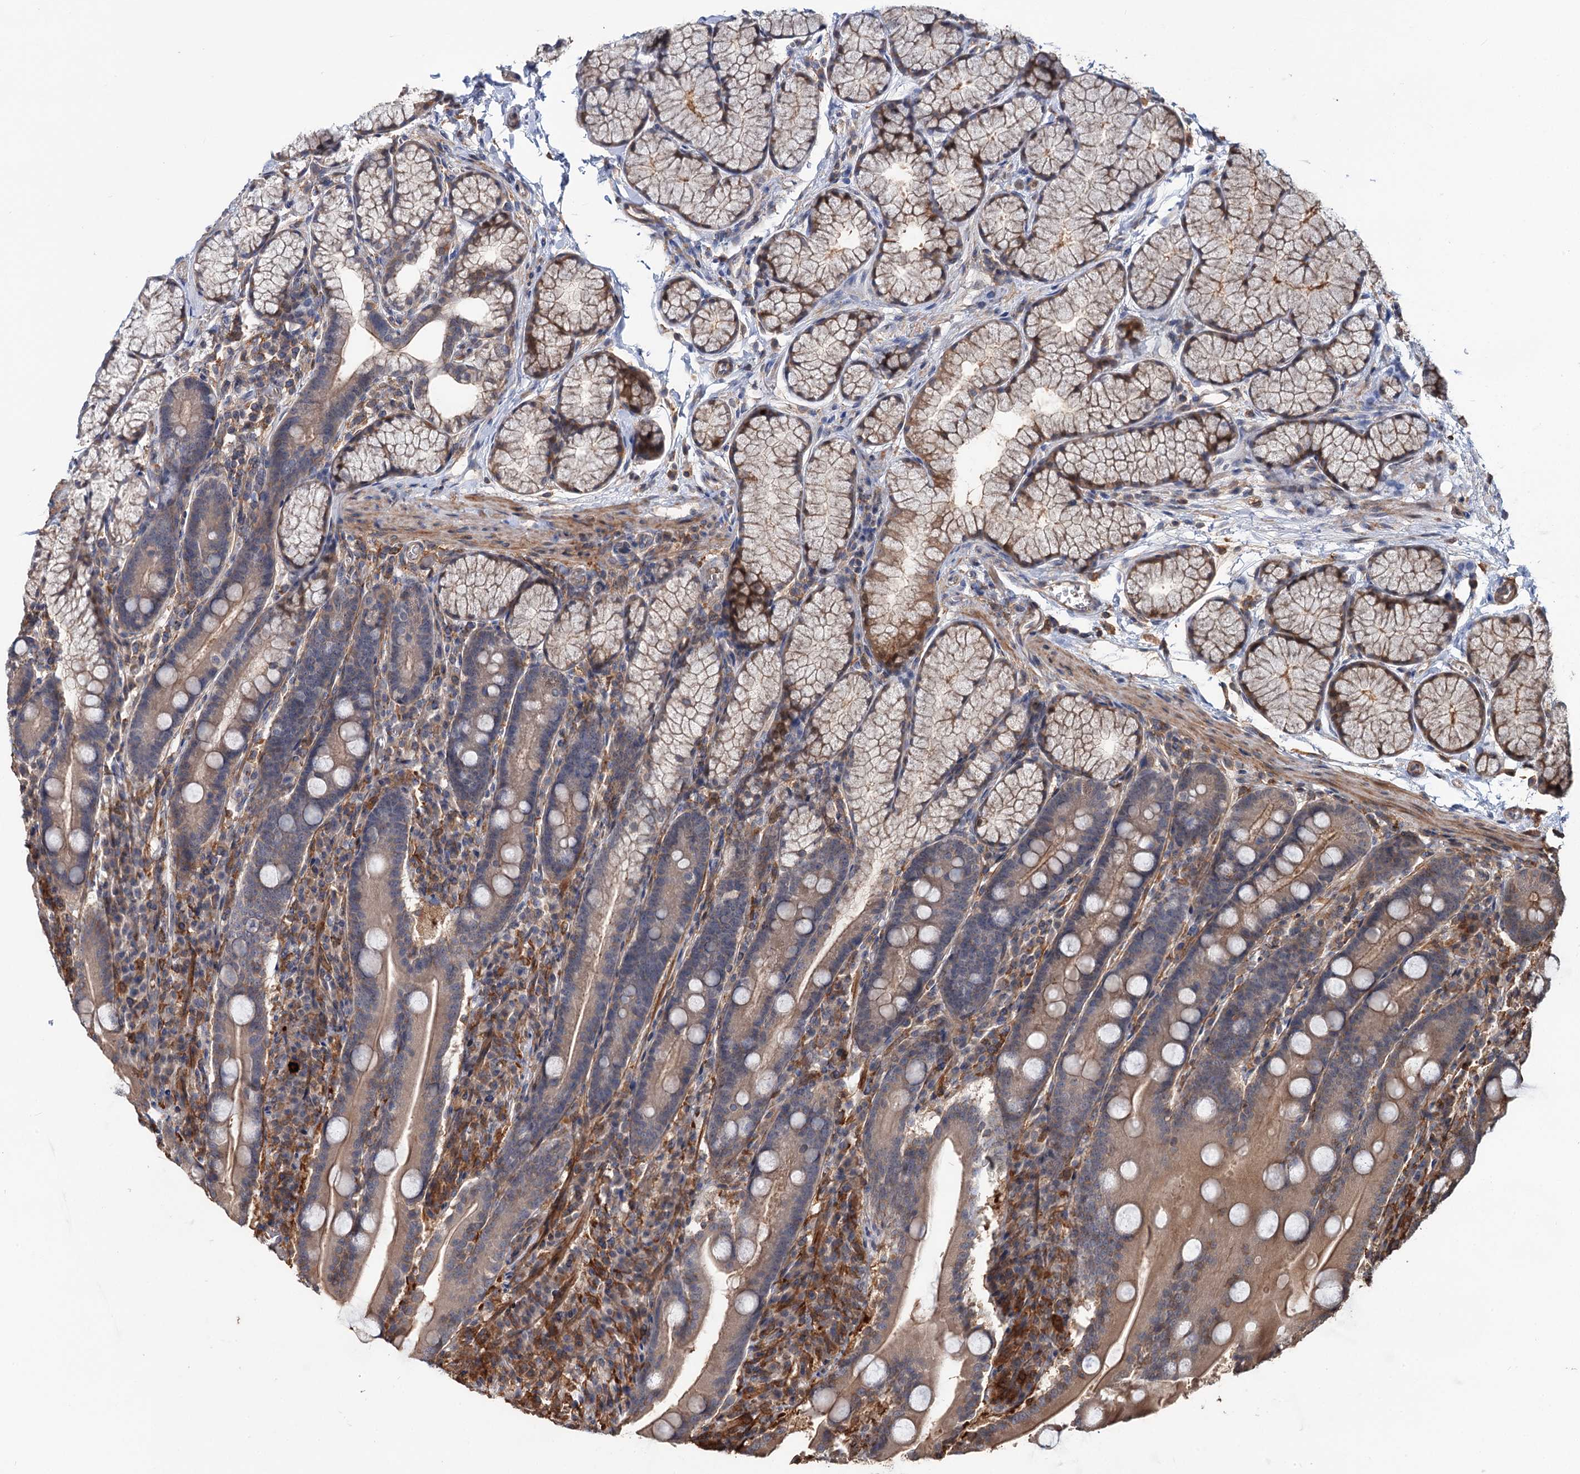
{"staining": {"intensity": "moderate", "quantity": "25%-75%", "location": "cytoplasmic/membranous"}, "tissue": "duodenum", "cell_type": "Glandular cells", "image_type": "normal", "snomed": [{"axis": "morphology", "description": "Normal tissue, NOS"}, {"axis": "topography", "description": "Duodenum"}], "caption": "An immunohistochemistry image of benign tissue is shown. Protein staining in brown labels moderate cytoplasmic/membranous positivity in duodenum within glandular cells. (brown staining indicates protein expression, while blue staining denotes nuclei).", "gene": "GRIP1", "patient": {"sex": "male", "age": 35}}